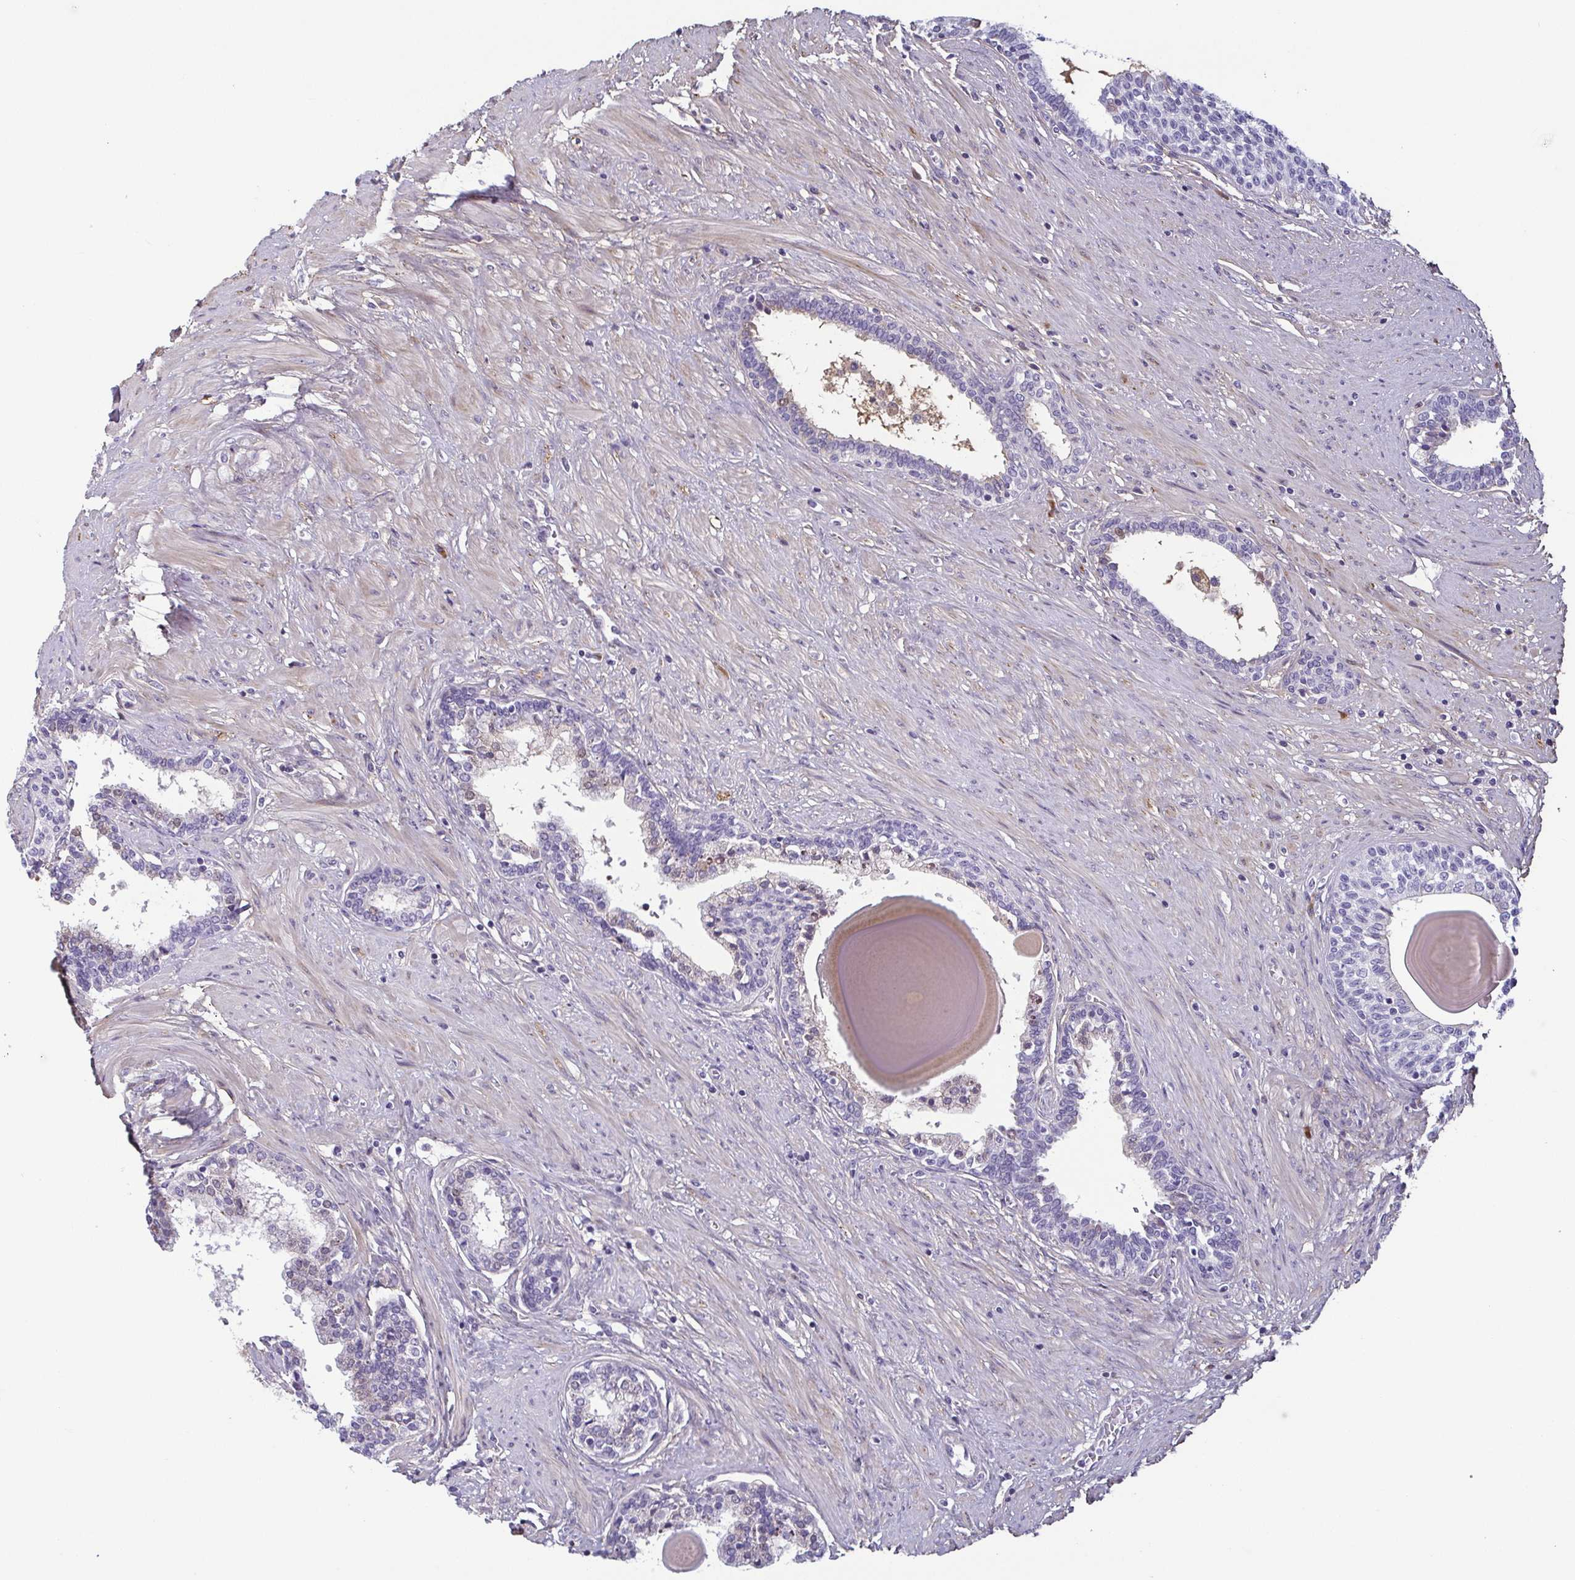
{"staining": {"intensity": "negative", "quantity": "none", "location": "none"}, "tissue": "prostate", "cell_type": "Glandular cells", "image_type": "normal", "snomed": [{"axis": "morphology", "description": "Normal tissue, NOS"}, {"axis": "topography", "description": "Prostate"}], "caption": "IHC histopathology image of normal human prostate stained for a protein (brown), which reveals no staining in glandular cells. Nuclei are stained in blue.", "gene": "ECM1", "patient": {"sex": "male", "age": 55}}